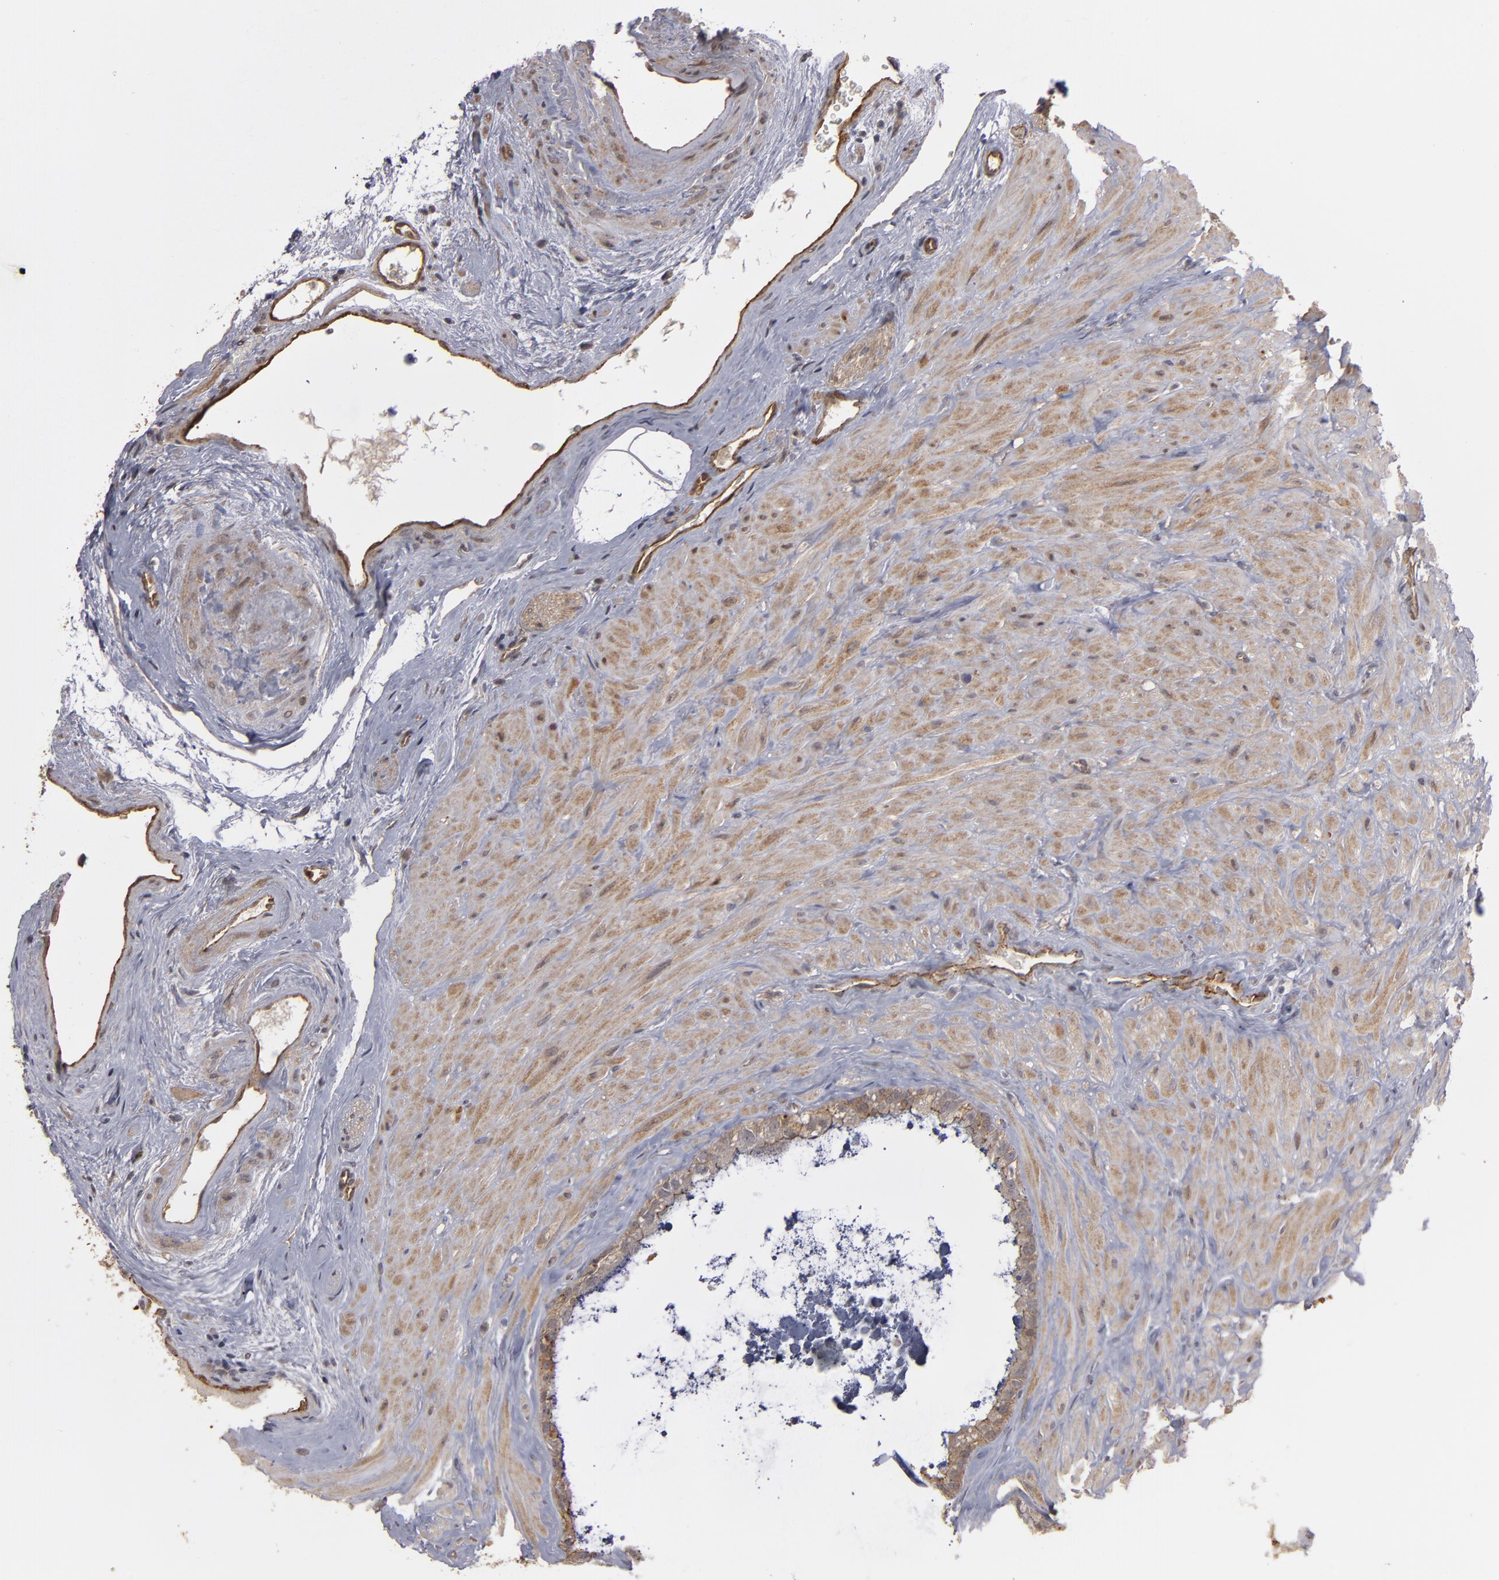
{"staining": {"intensity": "moderate", "quantity": ">75%", "location": "cytoplasmic/membranous"}, "tissue": "seminal vesicle", "cell_type": "Glandular cells", "image_type": "normal", "snomed": [{"axis": "morphology", "description": "Normal tissue, NOS"}, {"axis": "topography", "description": "Seminal veicle"}], "caption": "Protein analysis of benign seminal vesicle shows moderate cytoplasmic/membranous staining in approximately >75% of glandular cells. (brown staining indicates protein expression, while blue staining denotes nuclei).", "gene": "TJP1", "patient": {"sex": "male", "age": 63}}